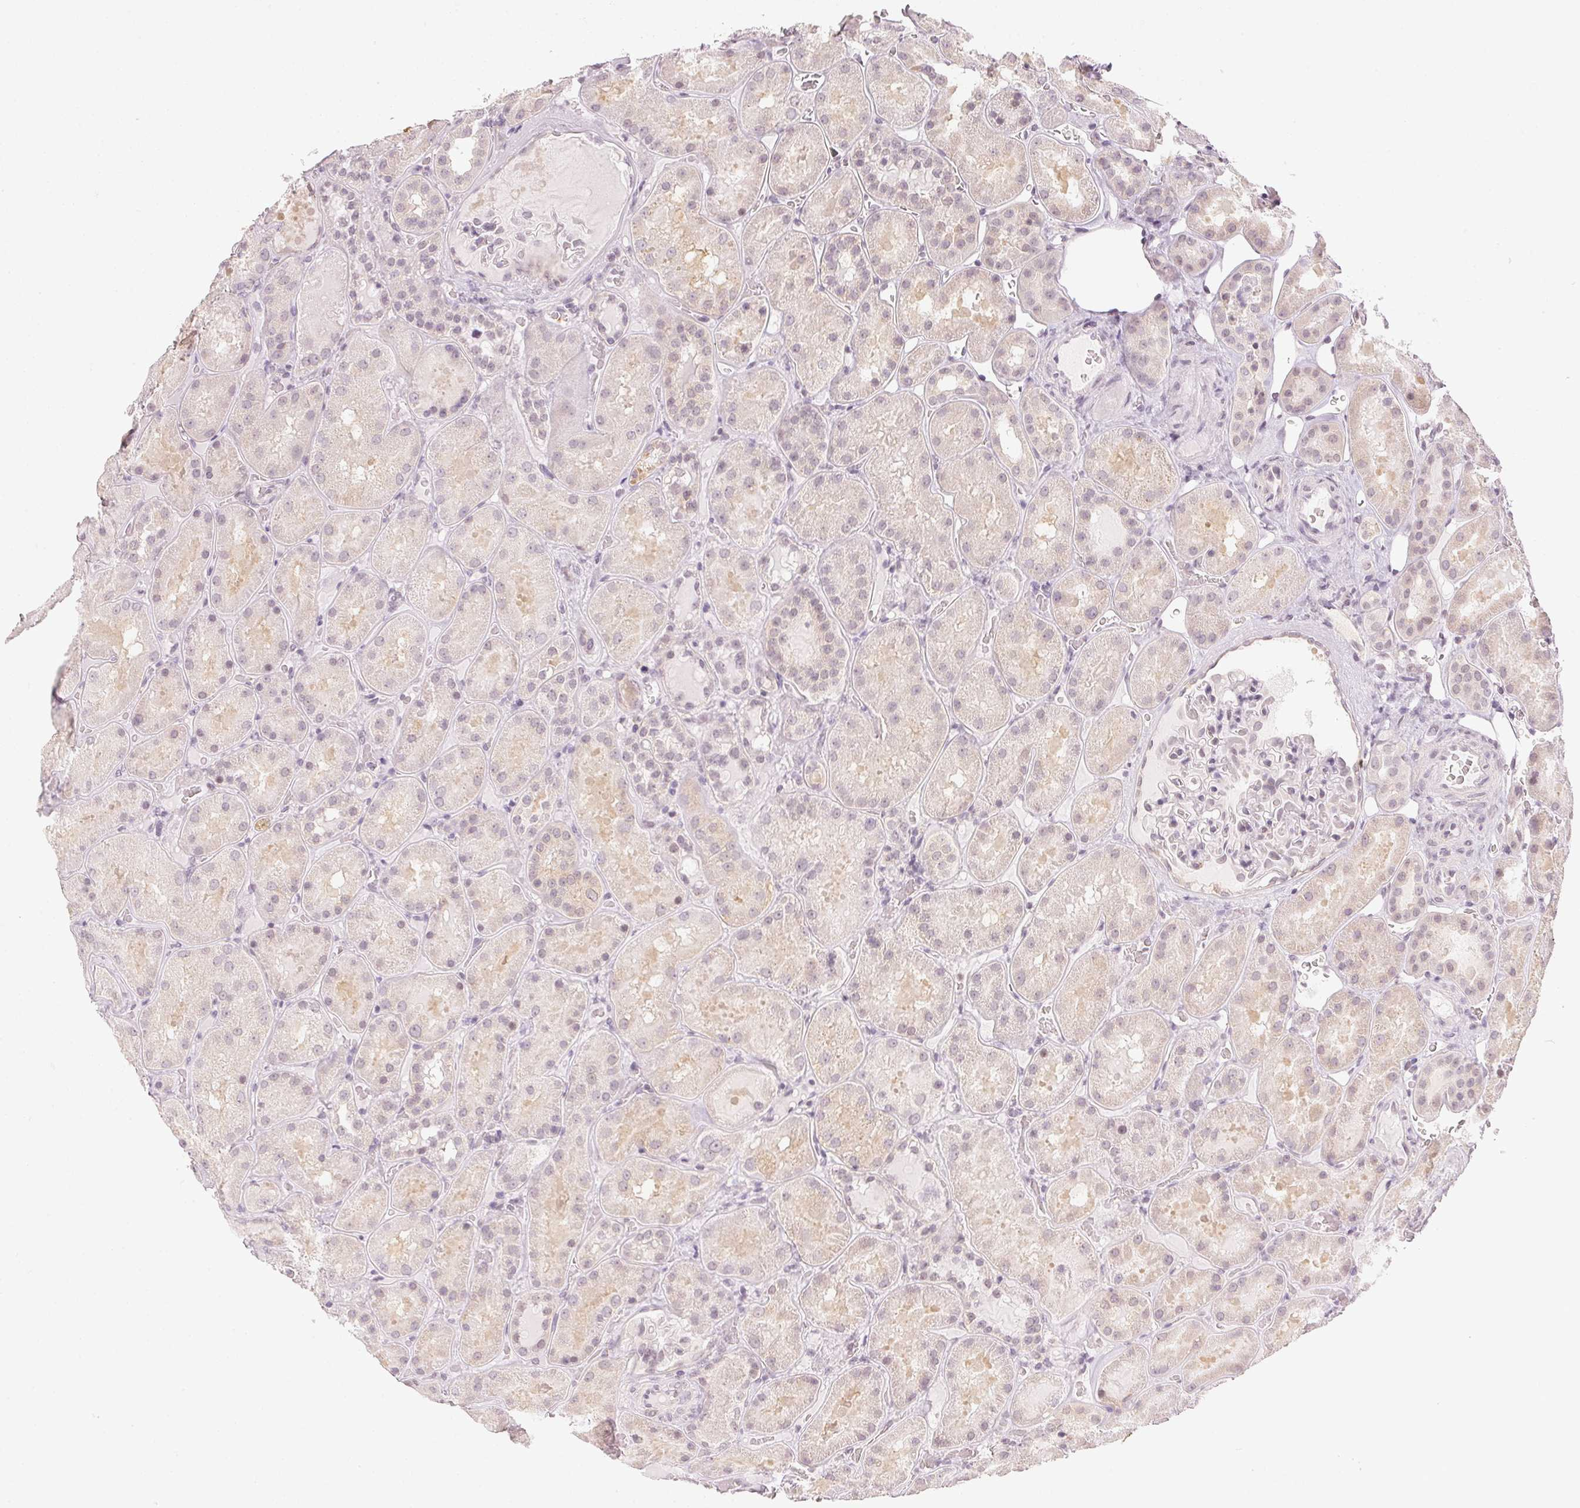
{"staining": {"intensity": "negative", "quantity": "none", "location": "none"}, "tissue": "kidney", "cell_type": "Cells in glomeruli", "image_type": "normal", "snomed": [{"axis": "morphology", "description": "Normal tissue, NOS"}, {"axis": "topography", "description": "Kidney"}], "caption": "This is an IHC image of normal kidney. There is no staining in cells in glomeruli.", "gene": "KPRP", "patient": {"sex": "male", "age": 73}}